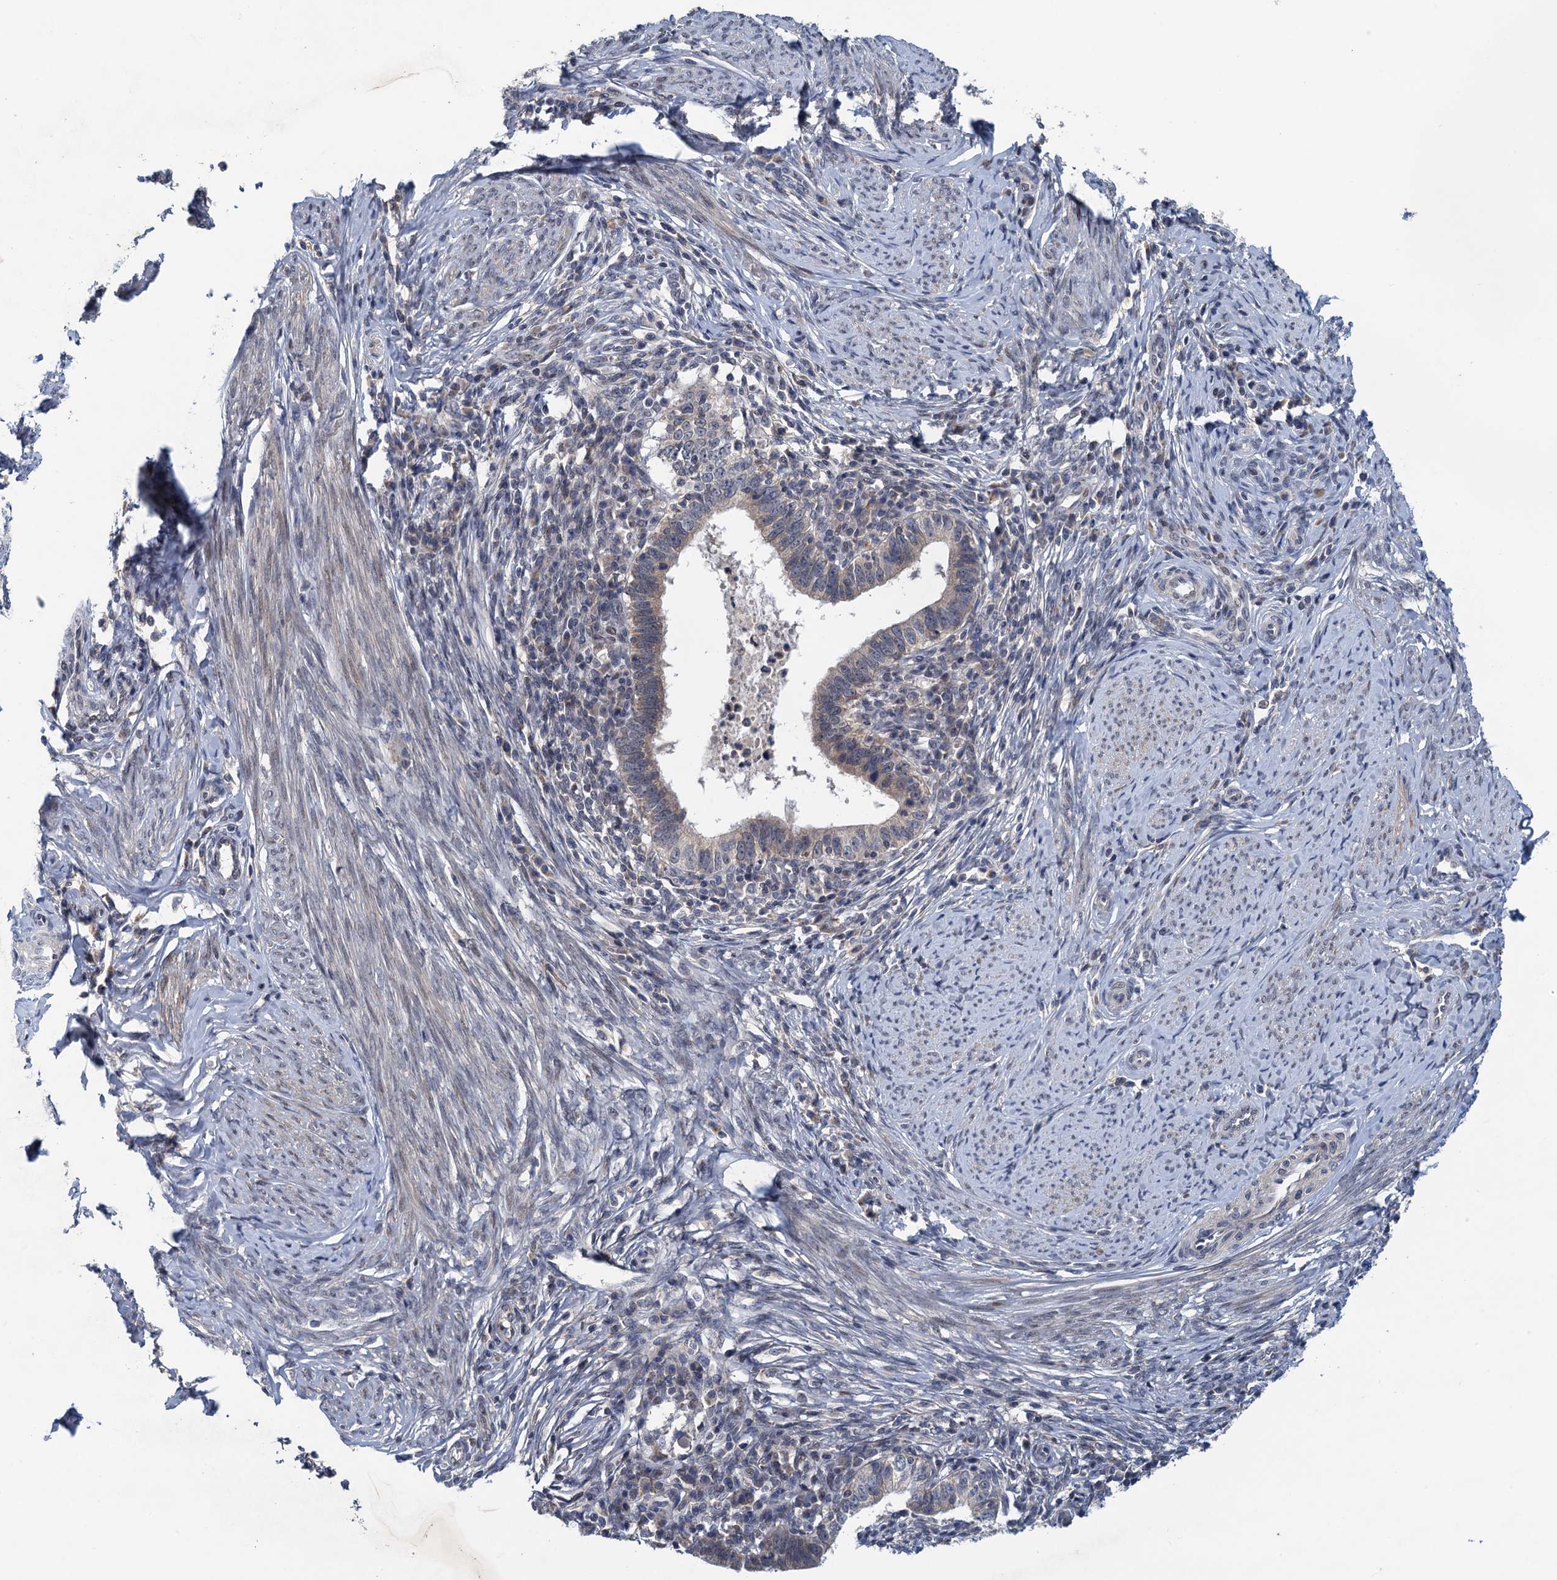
{"staining": {"intensity": "weak", "quantity": "<25%", "location": "cytoplasmic/membranous"}, "tissue": "cervical cancer", "cell_type": "Tumor cells", "image_type": "cancer", "snomed": [{"axis": "morphology", "description": "Adenocarcinoma, NOS"}, {"axis": "topography", "description": "Cervix"}], "caption": "Image shows no significant protein positivity in tumor cells of cervical adenocarcinoma.", "gene": "MDM1", "patient": {"sex": "female", "age": 36}}